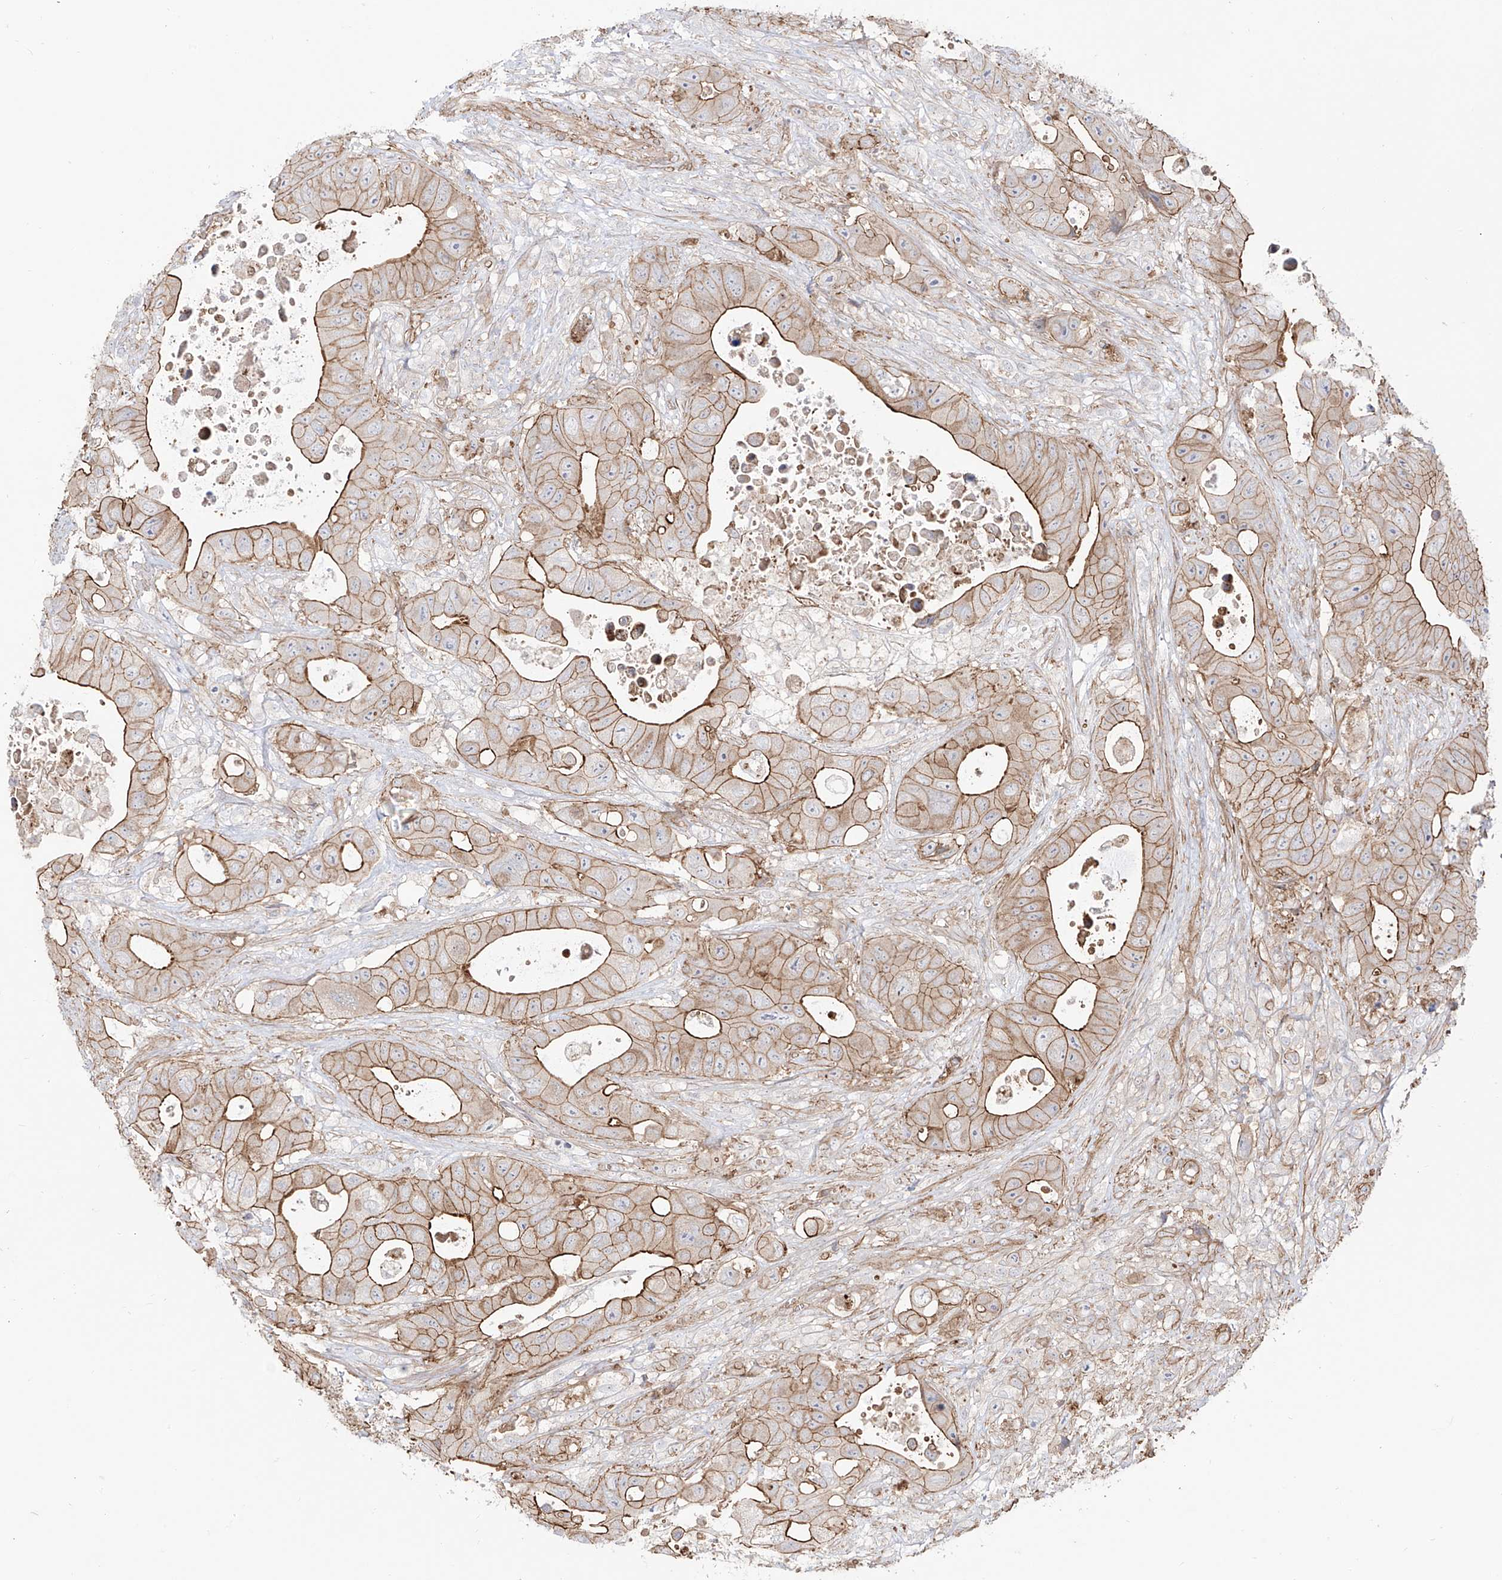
{"staining": {"intensity": "moderate", "quantity": ">75%", "location": "cytoplasmic/membranous"}, "tissue": "colorectal cancer", "cell_type": "Tumor cells", "image_type": "cancer", "snomed": [{"axis": "morphology", "description": "Adenocarcinoma, NOS"}, {"axis": "topography", "description": "Colon"}], "caption": "Tumor cells exhibit medium levels of moderate cytoplasmic/membranous staining in about >75% of cells in colorectal adenocarcinoma.", "gene": "ZNF180", "patient": {"sex": "female", "age": 46}}